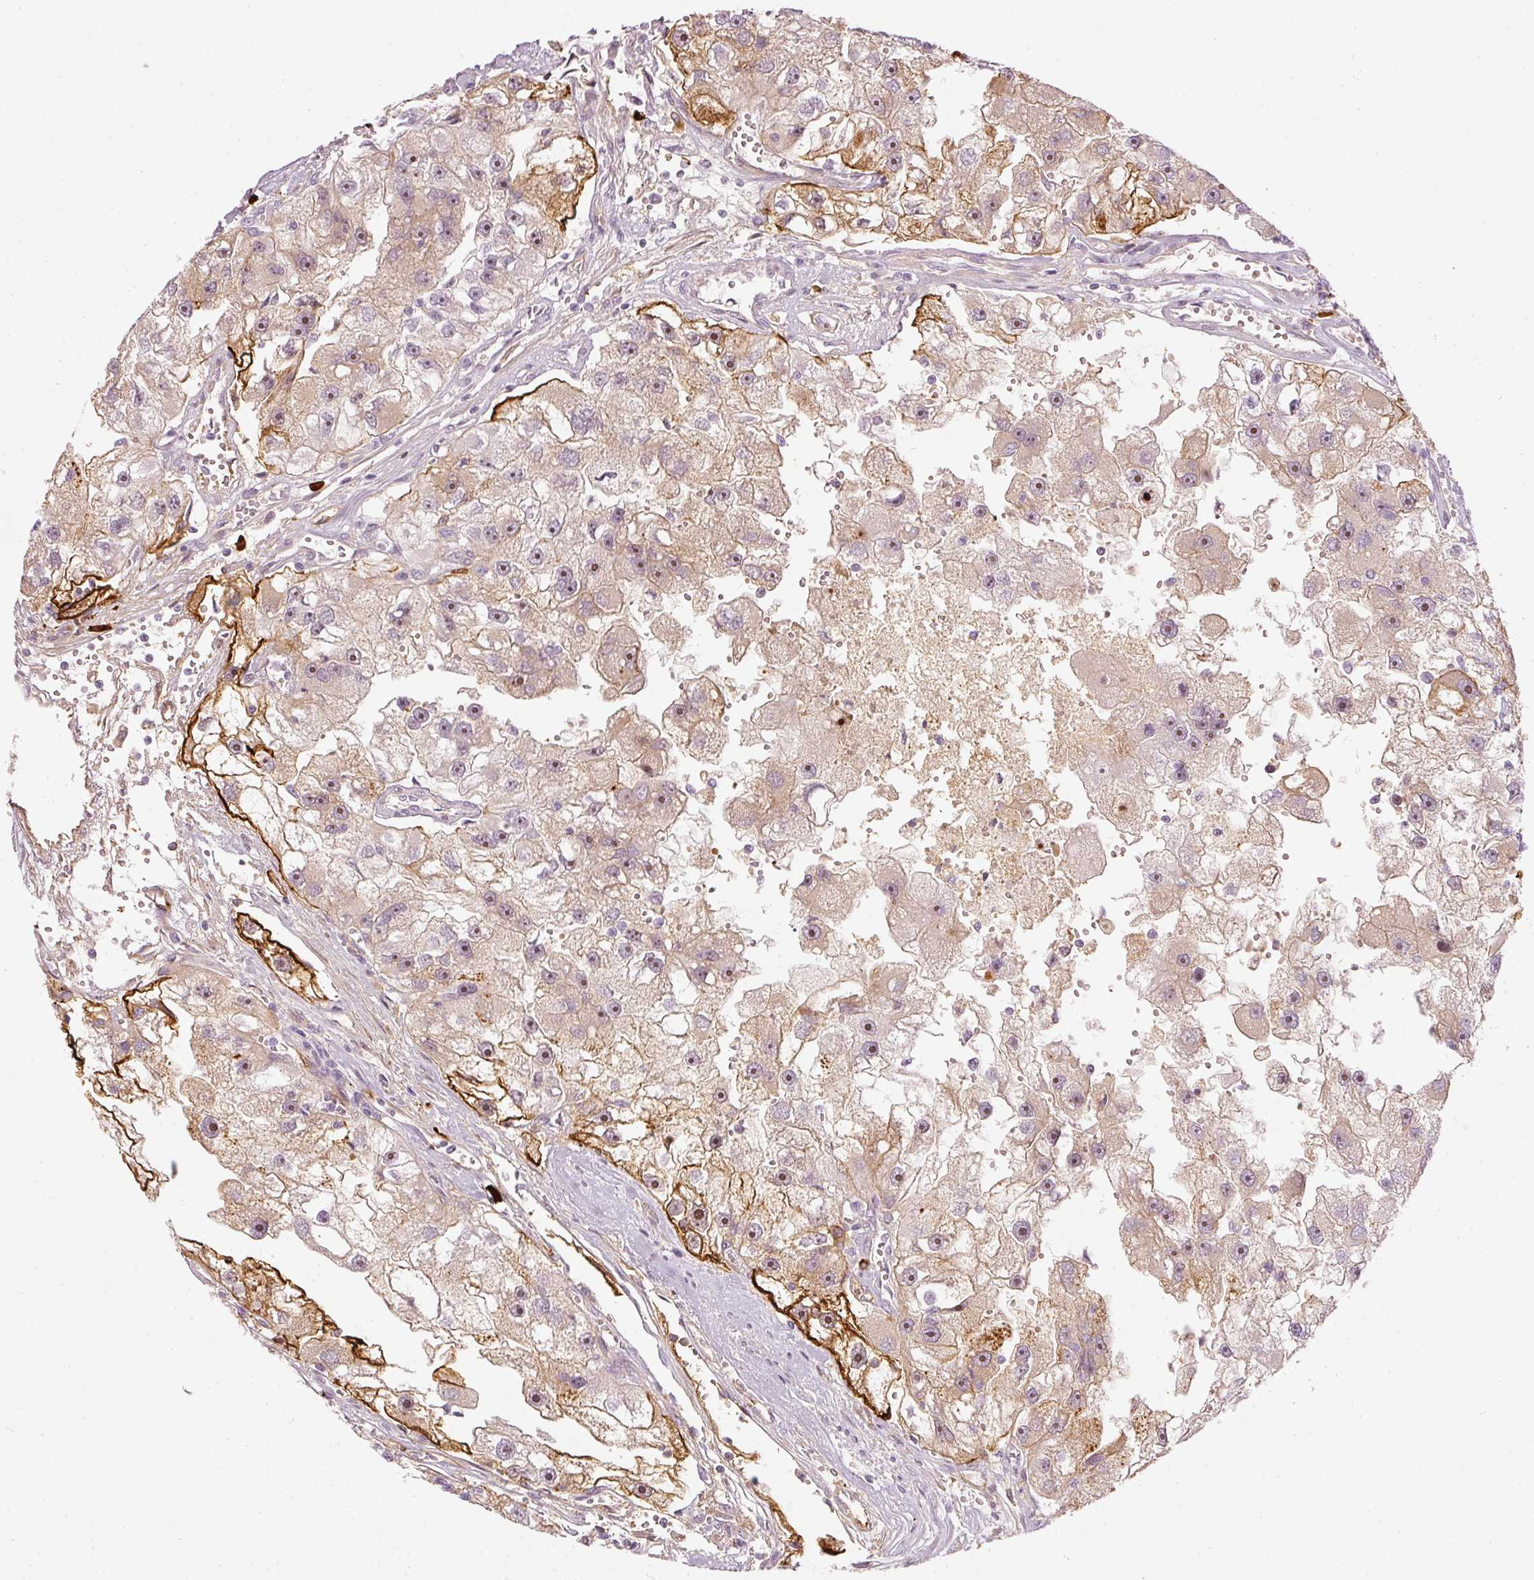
{"staining": {"intensity": "moderate", "quantity": "<25%", "location": "cytoplasmic/membranous"}, "tissue": "renal cancer", "cell_type": "Tumor cells", "image_type": "cancer", "snomed": [{"axis": "morphology", "description": "Adenocarcinoma, NOS"}, {"axis": "topography", "description": "Kidney"}], "caption": "IHC image of renal cancer (adenocarcinoma) stained for a protein (brown), which exhibits low levels of moderate cytoplasmic/membranous positivity in approximately <25% of tumor cells.", "gene": "VCAM1", "patient": {"sex": "male", "age": 63}}